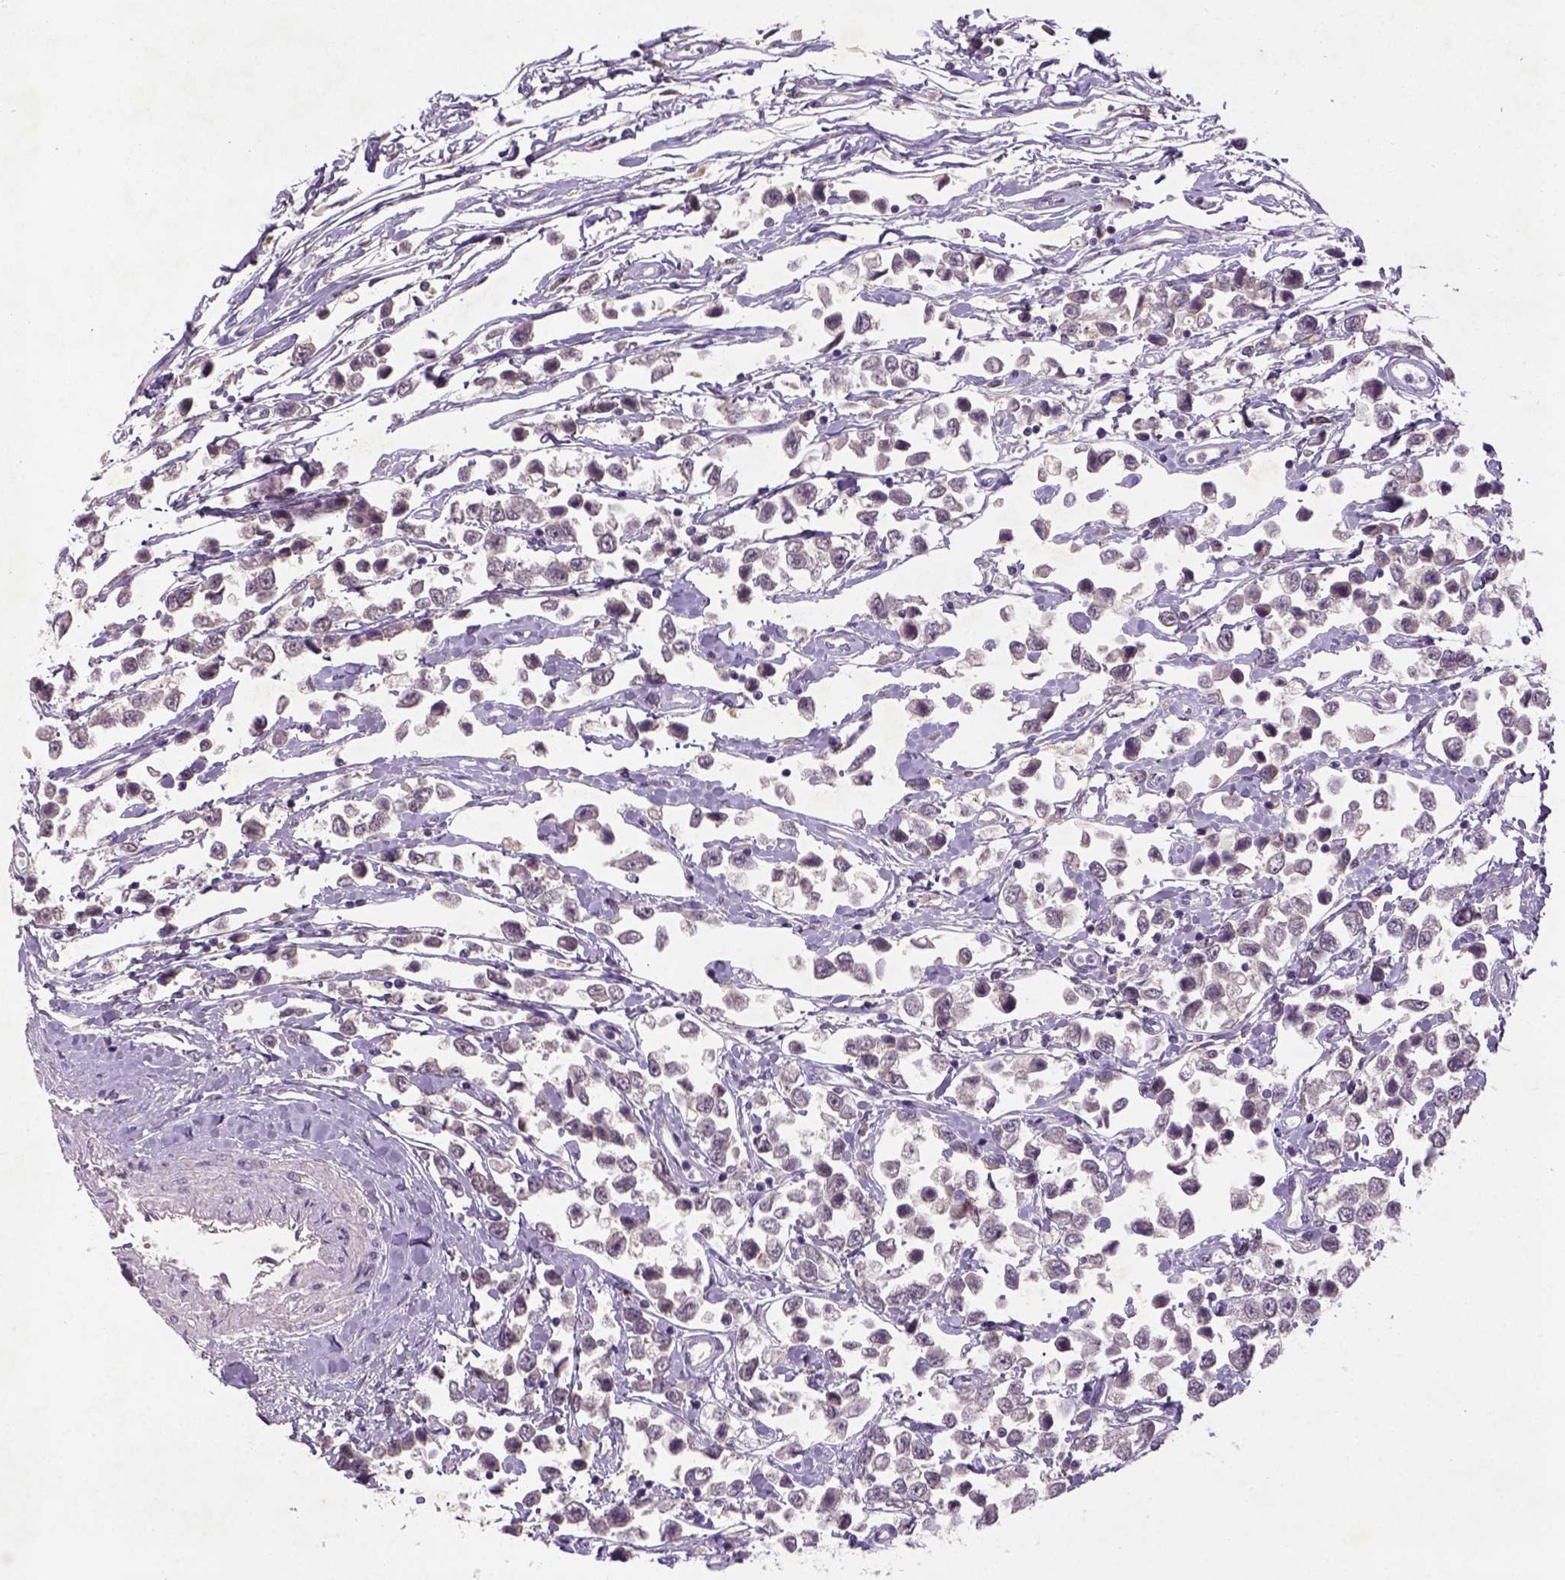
{"staining": {"intensity": "negative", "quantity": "none", "location": "none"}, "tissue": "testis cancer", "cell_type": "Tumor cells", "image_type": "cancer", "snomed": [{"axis": "morphology", "description": "Seminoma, NOS"}, {"axis": "topography", "description": "Testis"}], "caption": "There is no significant positivity in tumor cells of testis seminoma.", "gene": "NLGN2", "patient": {"sex": "male", "age": 34}}